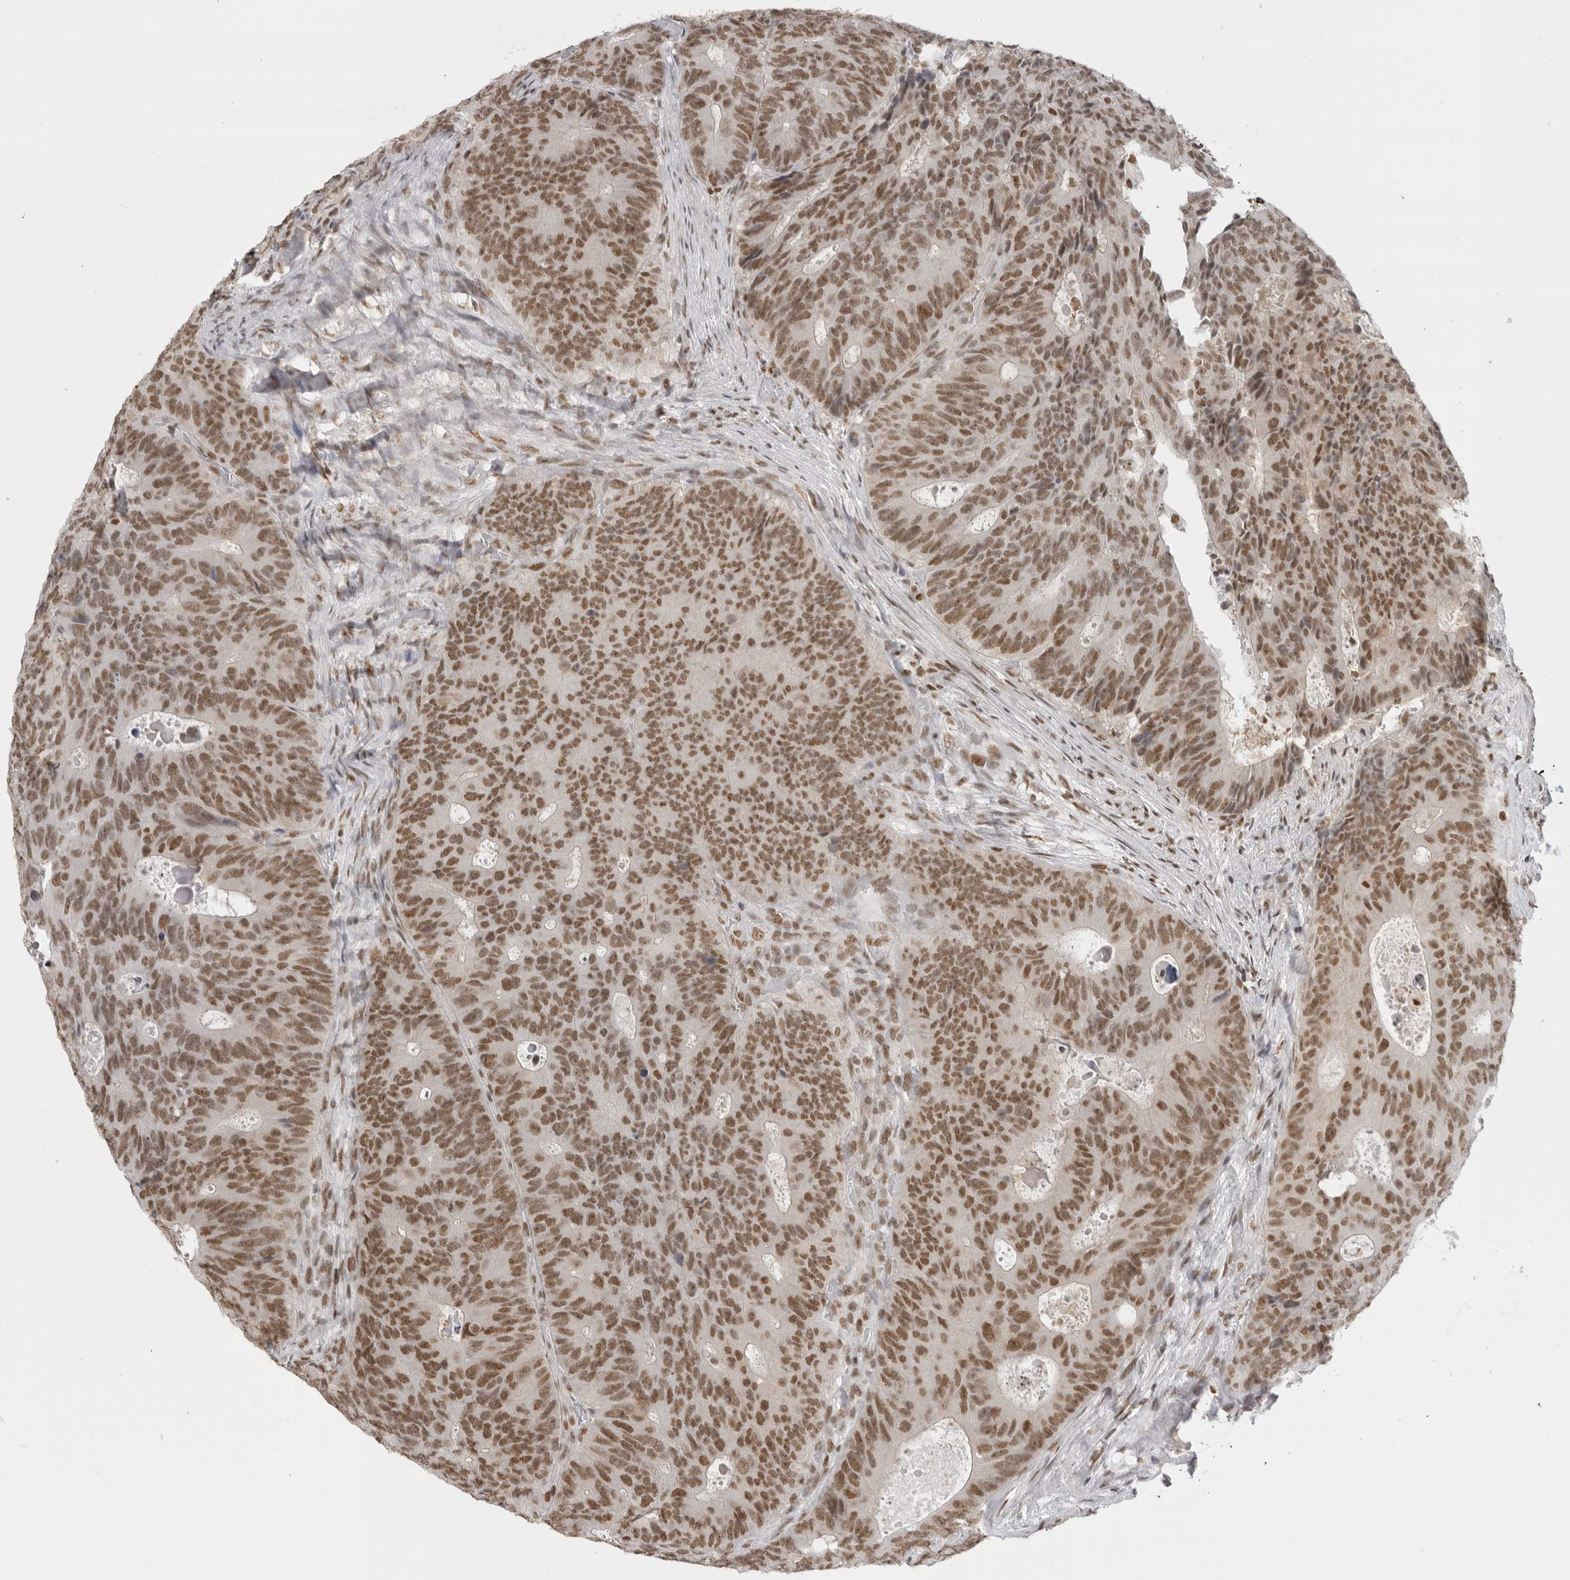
{"staining": {"intensity": "moderate", "quantity": ">75%", "location": "nuclear"}, "tissue": "colorectal cancer", "cell_type": "Tumor cells", "image_type": "cancer", "snomed": [{"axis": "morphology", "description": "Adenocarcinoma, NOS"}, {"axis": "topography", "description": "Colon"}], "caption": "Immunohistochemical staining of colorectal cancer reveals medium levels of moderate nuclear expression in approximately >75% of tumor cells.", "gene": "RPA2", "patient": {"sex": "male", "age": 87}}